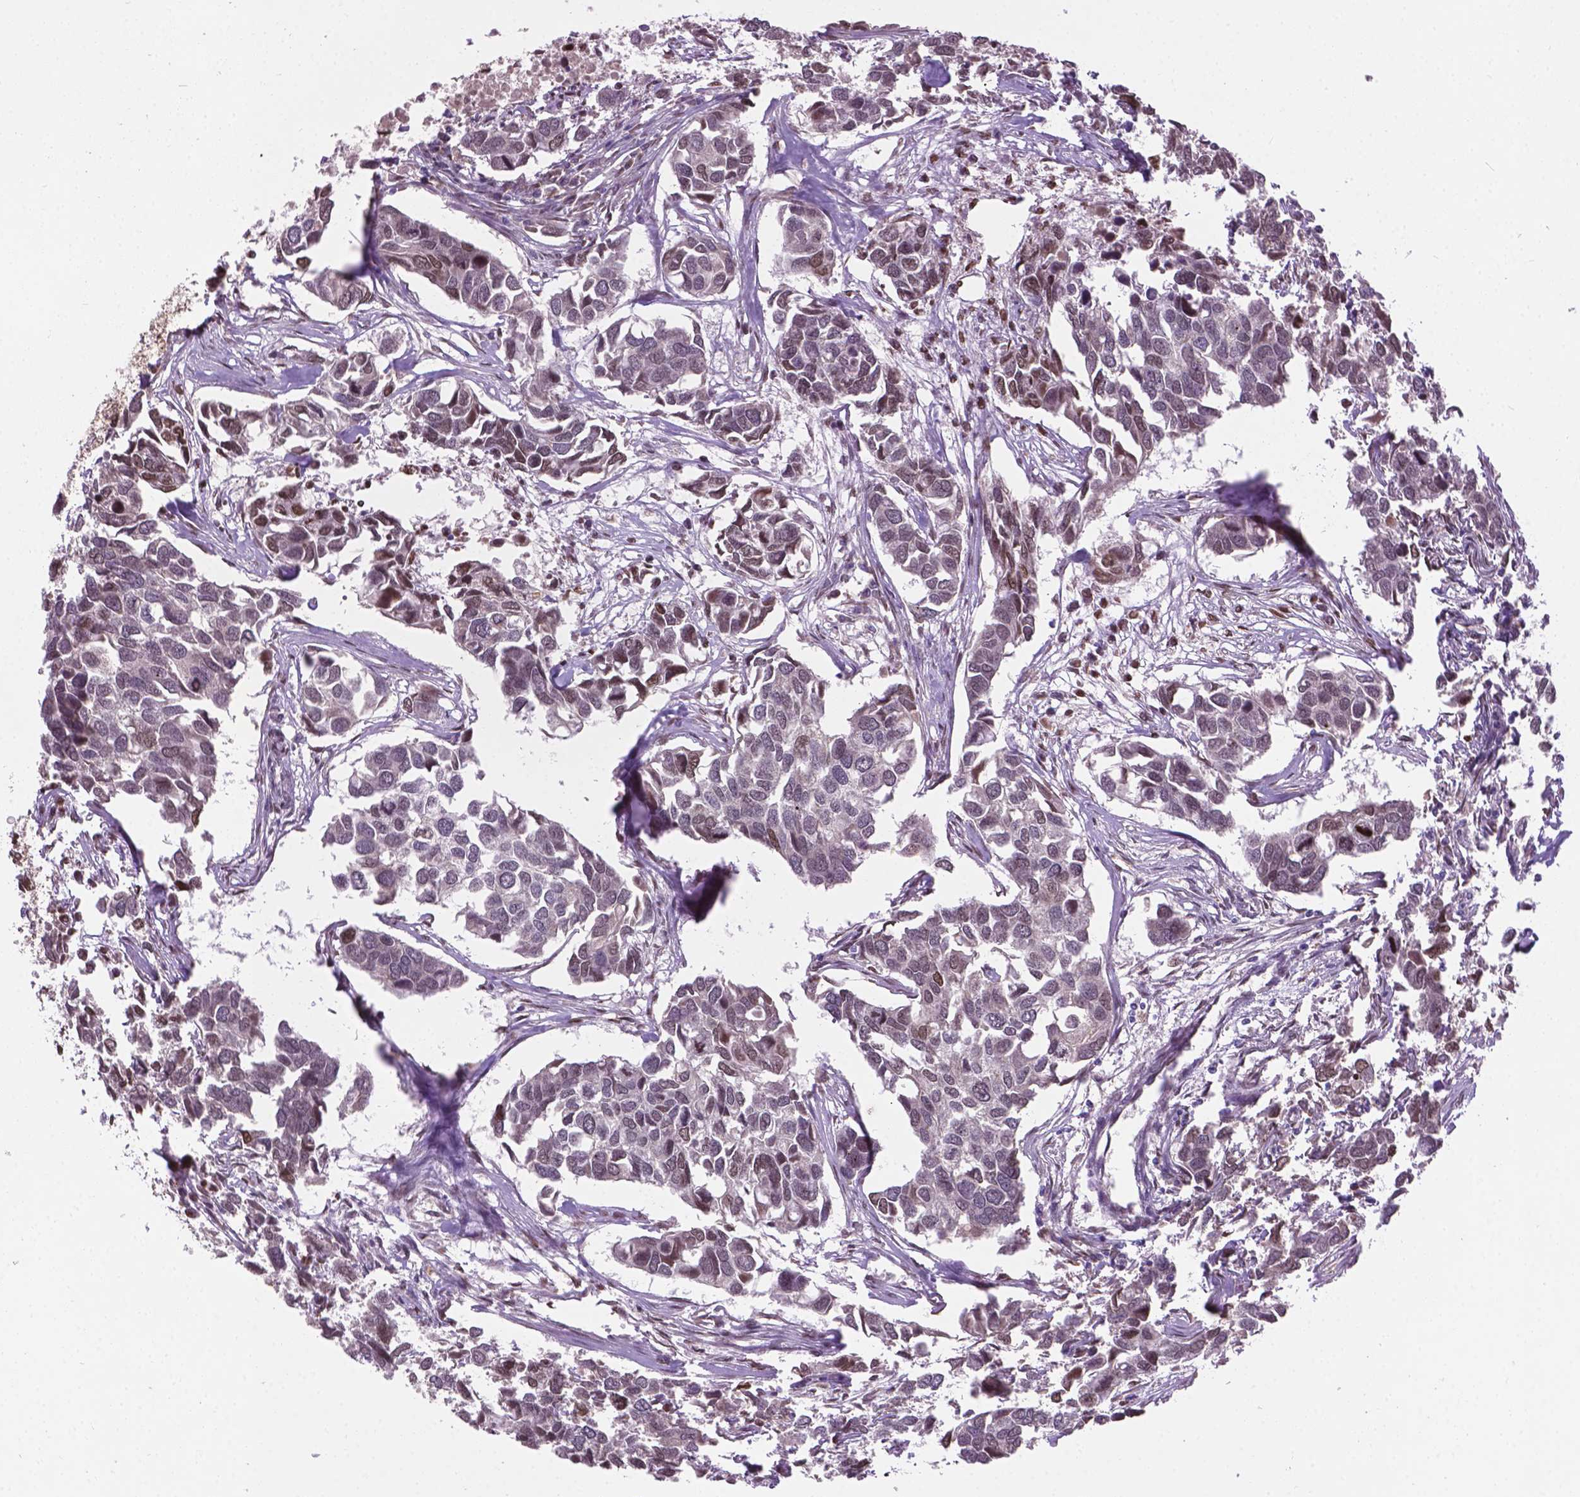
{"staining": {"intensity": "negative", "quantity": "none", "location": "none"}, "tissue": "breast cancer", "cell_type": "Tumor cells", "image_type": "cancer", "snomed": [{"axis": "morphology", "description": "Duct carcinoma"}, {"axis": "topography", "description": "Breast"}], "caption": "Tumor cells show no significant staining in breast cancer (intraductal carcinoma).", "gene": "IRF6", "patient": {"sex": "female", "age": 83}}